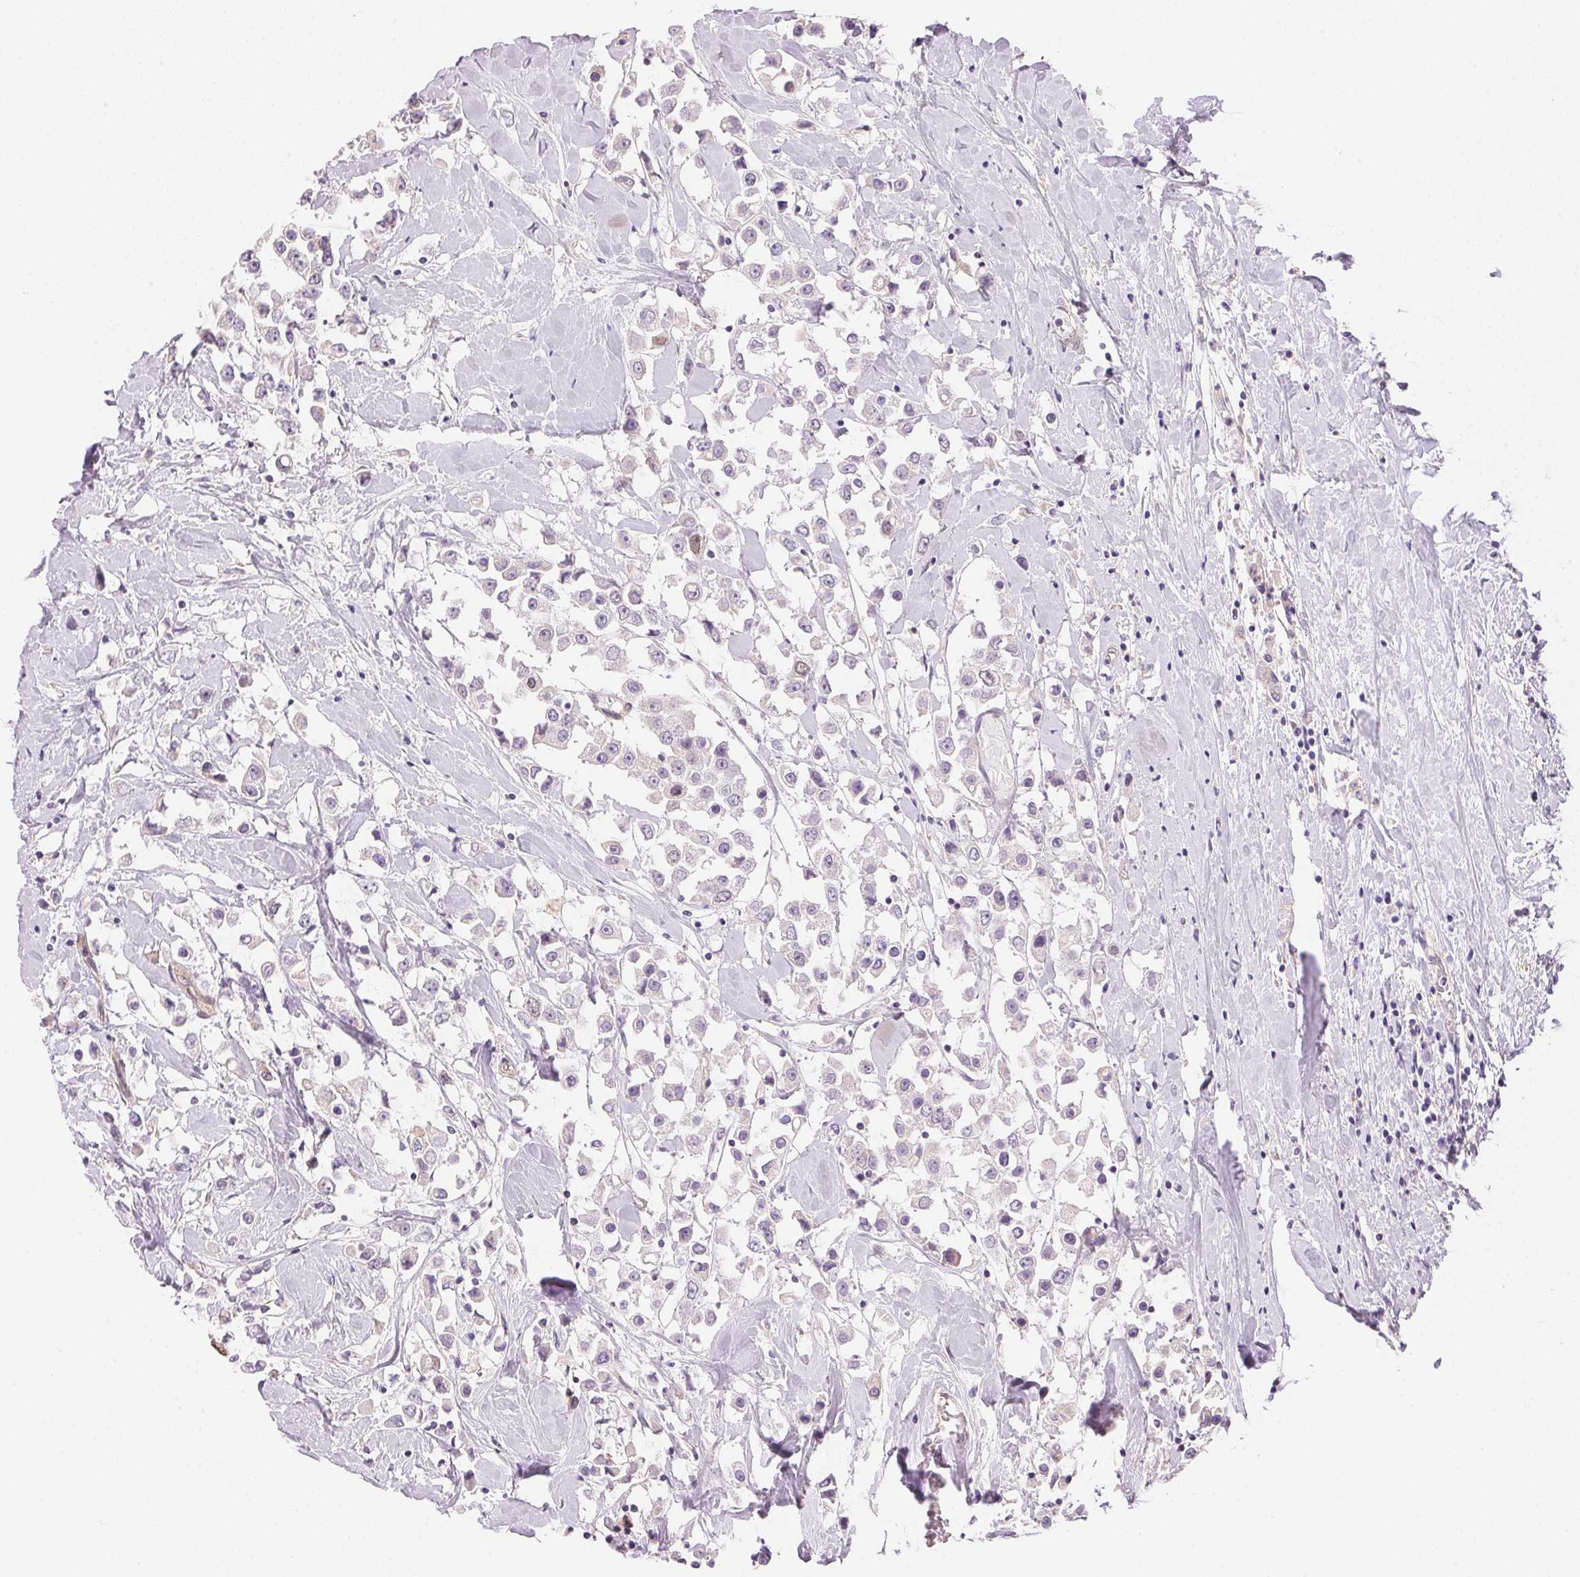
{"staining": {"intensity": "negative", "quantity": "none", "location": "none"}, "tissue": "breast cancer", "cell_type": "Tumor cells", "image_type": "cancer", "snomed": [{"axis": "morphology", "description": "Duct carcinoma"}, {"axis": "topography", "description": "Breast"}], "caption": "The IHC photomicrograph has no significant positivity in tumor cells of breast cancer (invasive ductal carcinoma) tissue.", "gene": "SMTN", "patient": {"sex": "female", "age": 61}}